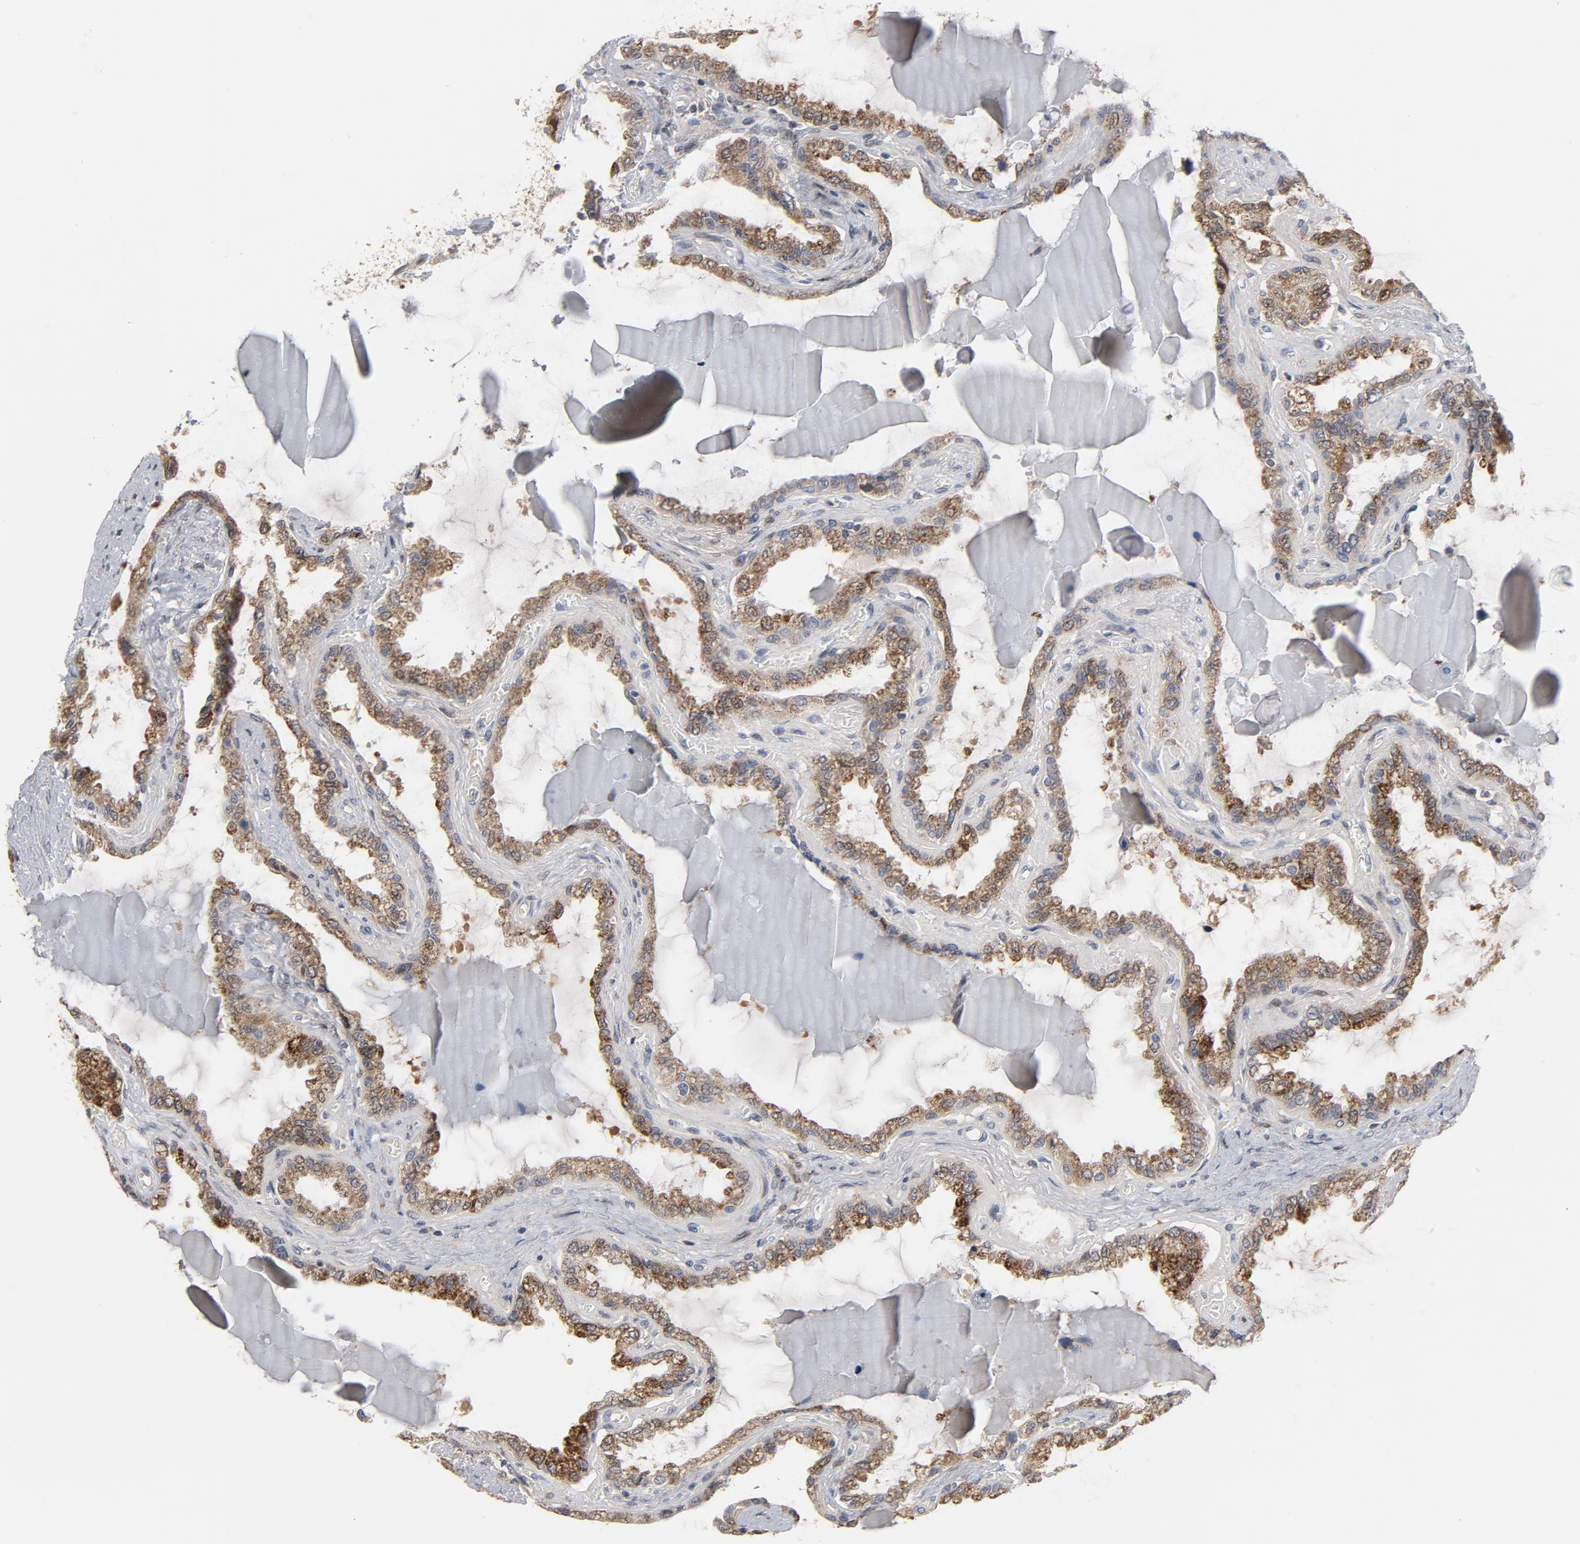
{"staining": {"intensity": "strong", "quantity": ">75%", "location": "cytoplasmic/membranous"}, "tissue": "seminal vesicle", "cell_type": "Glandular cells", "image_type": "normal", "snomed": [{"axis": "morphology", "description": "Normal tissue, NOS"}, {"axis": "morphology", "description": "Inflammation, NOS"}, {"axis": "topography", "description": "Urinary bladder"}, {"axis": "topography", "description": "Prostate"}, {"axis": "topography", "description": "Seminal veicle"}], "caption": "Seminal vesicle was stained to show a protein in brown. There is high levels of strong cytoplasmic/membranous staining in about >75% of glandular cells. The staining was performed using DAB (3,3'-diaminobenzidine), with brown indicating positive protein expression. Nuclei are stained blue with hematoxylin.", "gene": "PPP1R1B", "patient": {"sex": "male", "age": 82}}